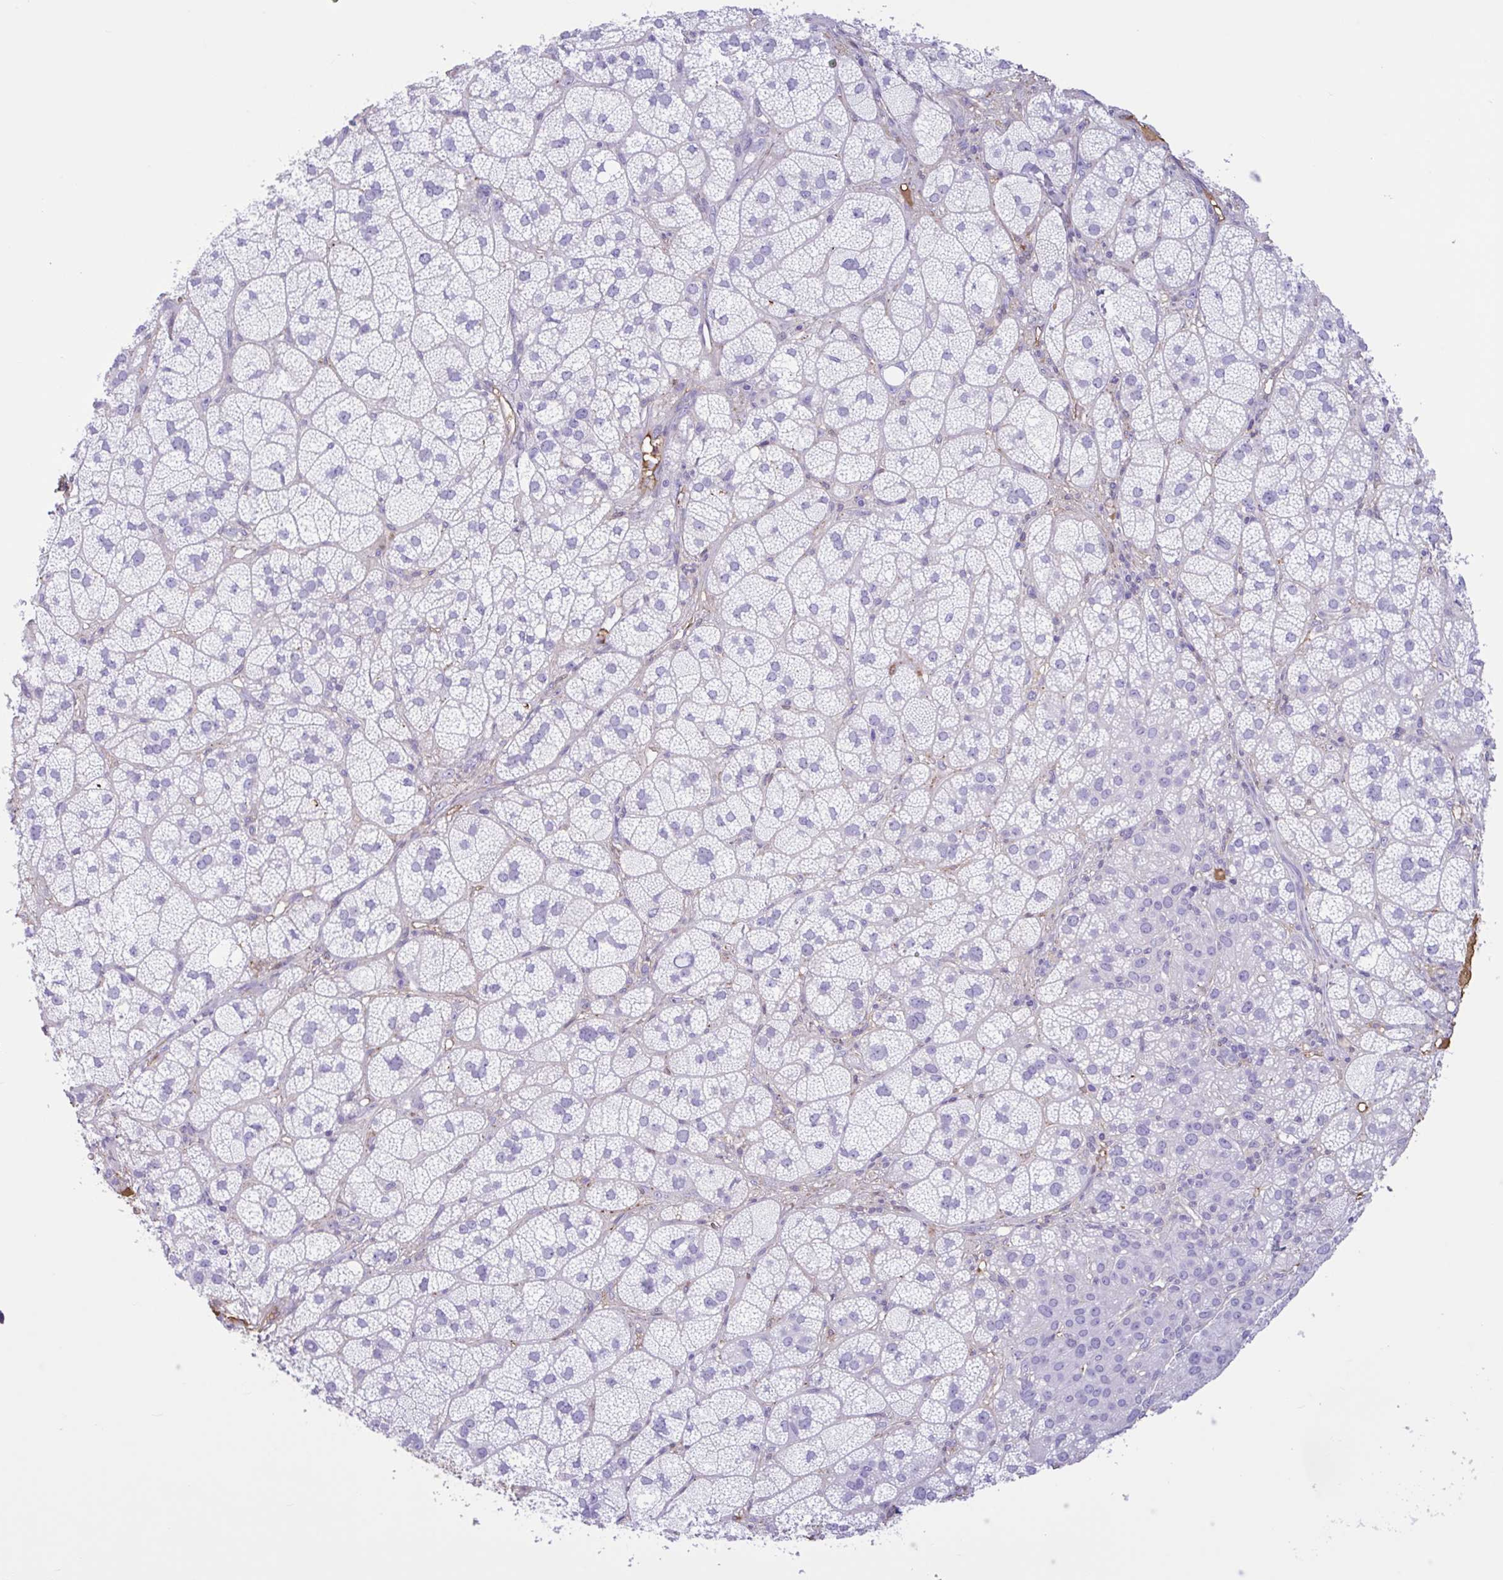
{"staining": {"intensity": "negative", "quantity": "none", "location": "none"}, "tissue": "adrenal gland", "cell_type": "Glandular cells", "image_type": "normal", "snomed": [{"axis": "morphology", "description": "Normal tissue, NOS"}, {"axis": "topography", "description": "Adrenal gland"}], "caption": "Immunohistochemical staining of benign human adrenal gland reveals no significant expression in glandular cells. (DAB (3,3'-diaminobenzidine) immunohistochemistry visualized using brightfield microscopy, high magnification).", "gene": "LARGE2", "patient": {"sex": "female", "age": 60}}